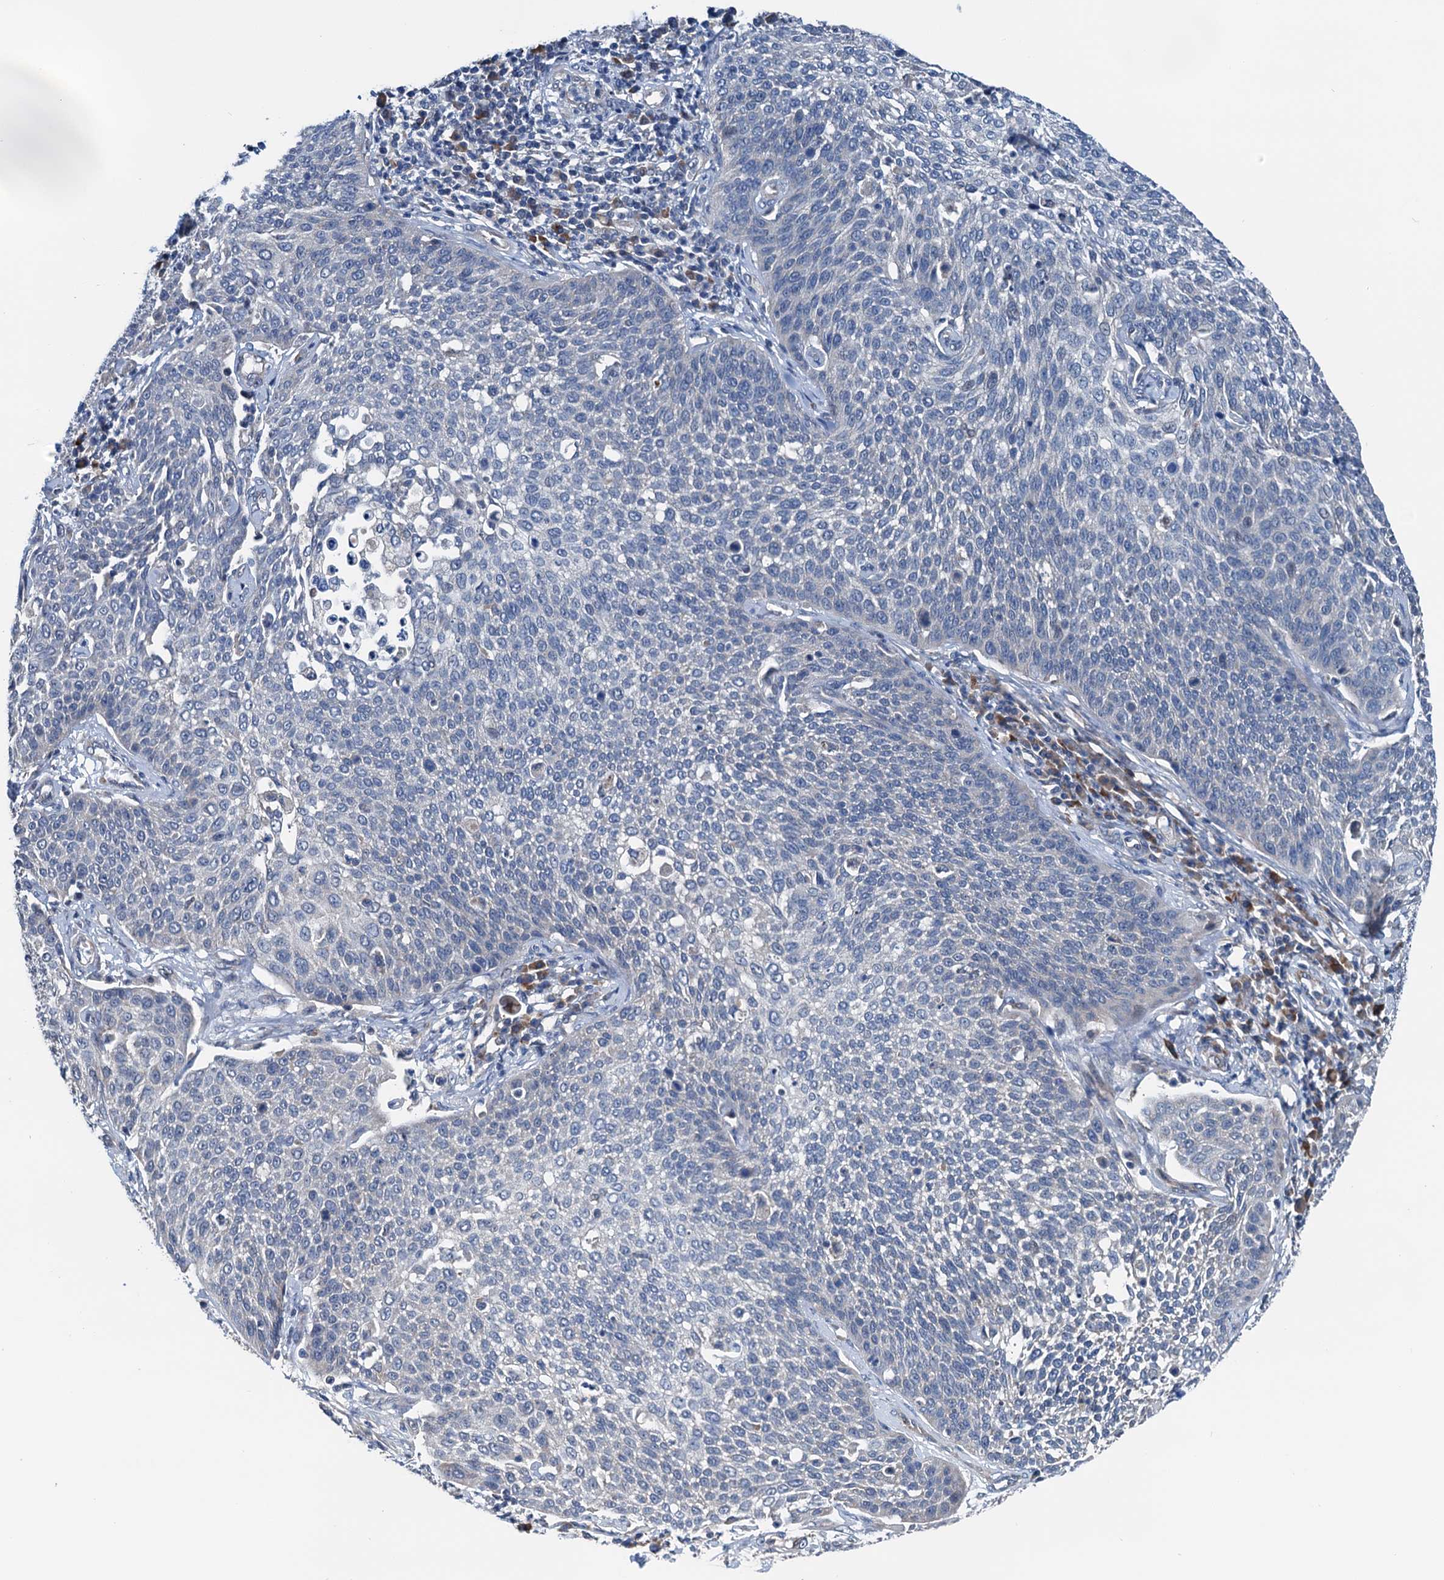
{"staining": {"intensity": "negative", "quantity": "none", "location": "none"}, "tissue": "cervical cancer", "cell_type": "Tumor cells", "image_type": "cancer", "snomed": [{"axis": "morphology", "description": "Squamous cell carcinoma, NOS"}, {"axis": "topography", "description": "Cervix"}], "caption": "A high-resolution image shows immunohistochemistry (IHC) staining of cervical squamous cell carcinoma, which displays no significant positivity in tumor cells.", "gene": "ELAC1", "patient": {"sex": "female", "age": 34}}